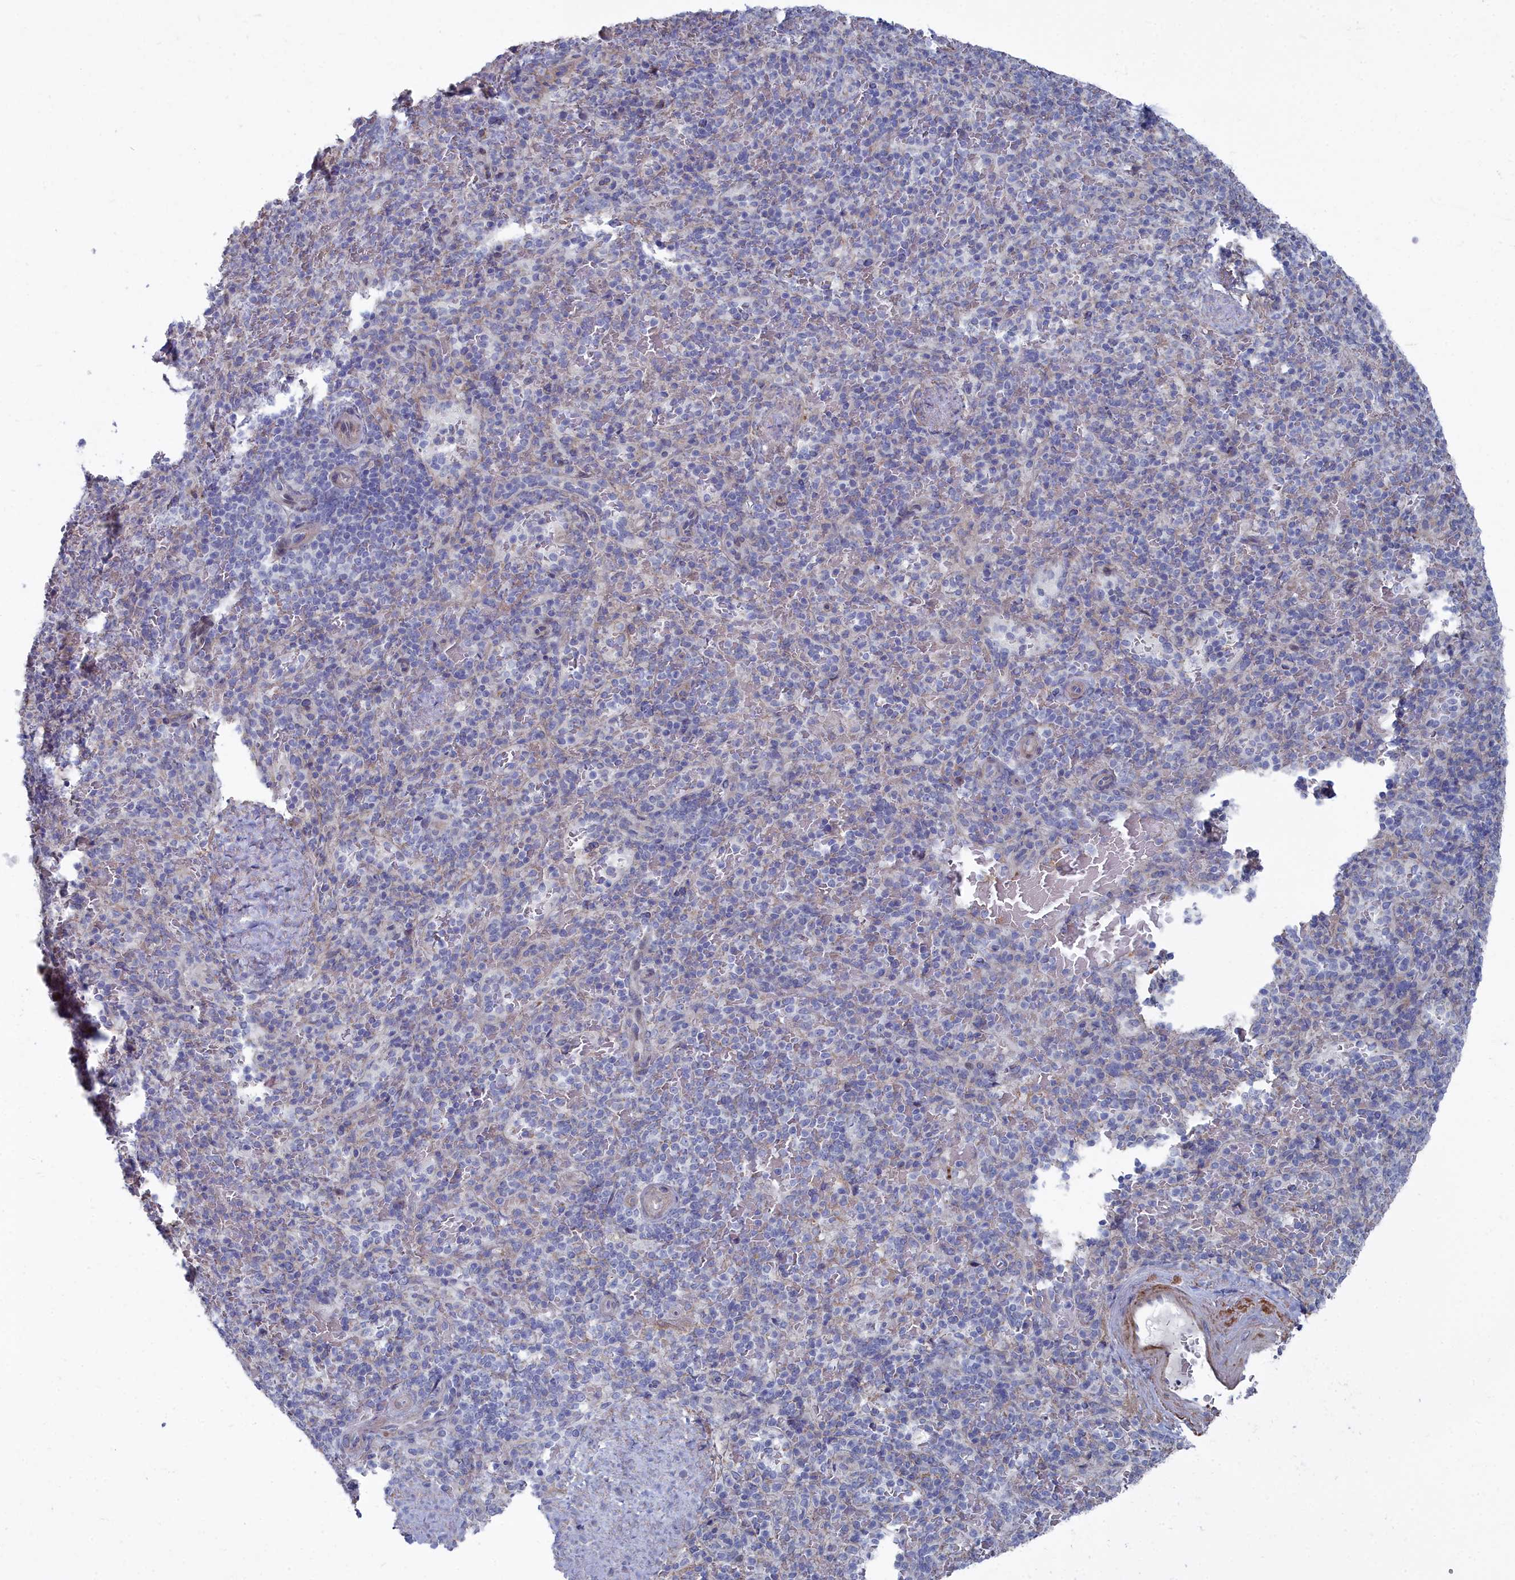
{"staining": {"intensity": "negative", "quantity": "none", "location": "none"}, "tissue": "spleen", "cell_type": "Cells in red pulp", "image_type": "normal", "snomed": [{"axis": "morphology", "description": "Normal tissue, NOS"}, {"axis": "topography", "description": "Spleen"}], "caption": "DAB immunohistochemical staining of unremarkable human spleen displays no significant staining in cells in red pulp. Brightfield microscopy of IHC stained with DAB (brown) and hematoxylin (blue), captured at high magnification.", "gene": "SHISAL2A", "patient": {"sex": "male", "age": 82}}